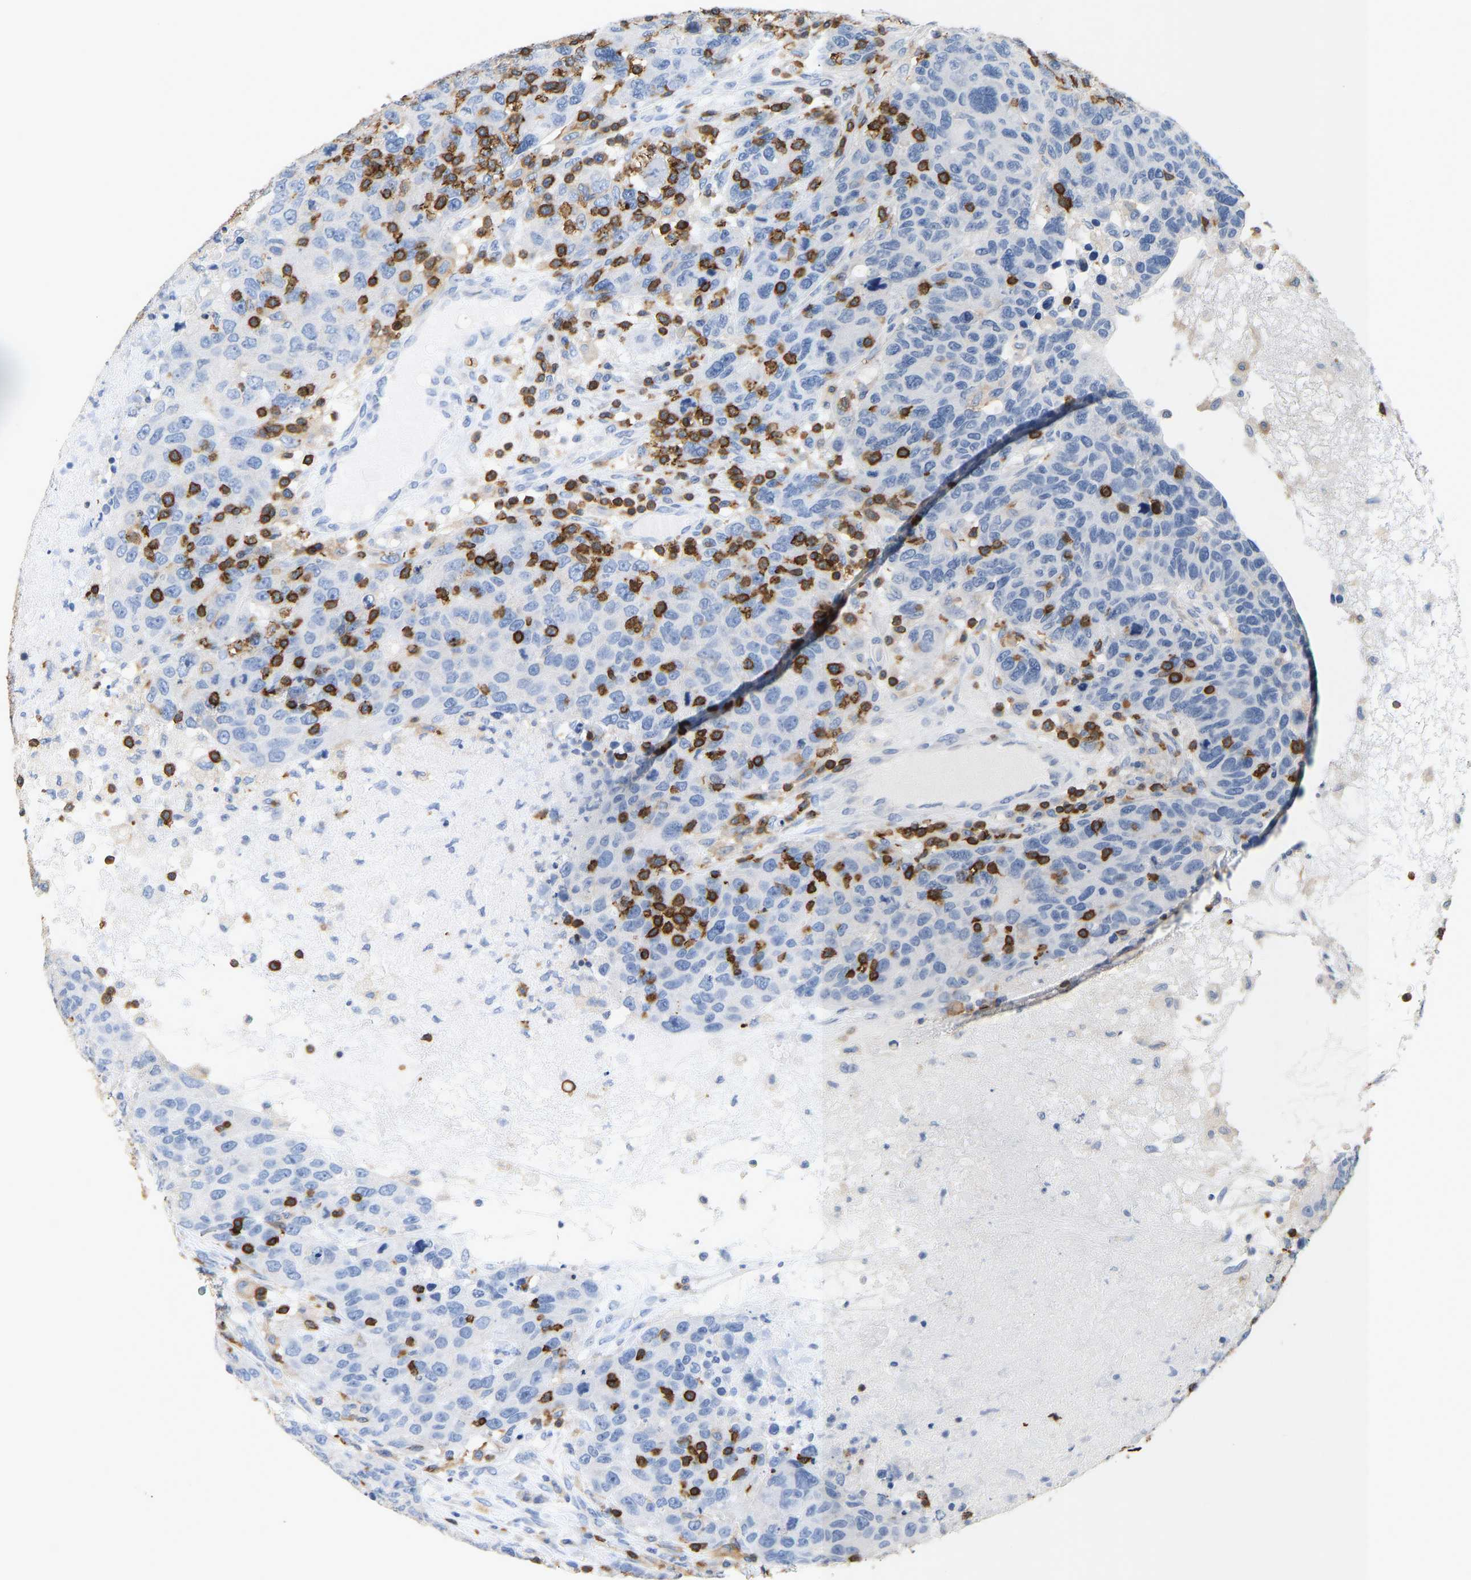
{"staining": {"intensity": "negative", "quantity": "none", "location": "none"}, "tissue": "breast cancer", "cell_type": "Tumor cells", "image_type": "cancer", "snomed": [{"axis": "morphology", "description": "Duct carcinoma"}, {"axis": "topography", "description": "Breast"}], "caption": "Immunohistochemical staining of human breast cancer exhibits no significant staining in tumor cells.", "gene": "EVL", "patient": {"sex": "female", "age": 37}}